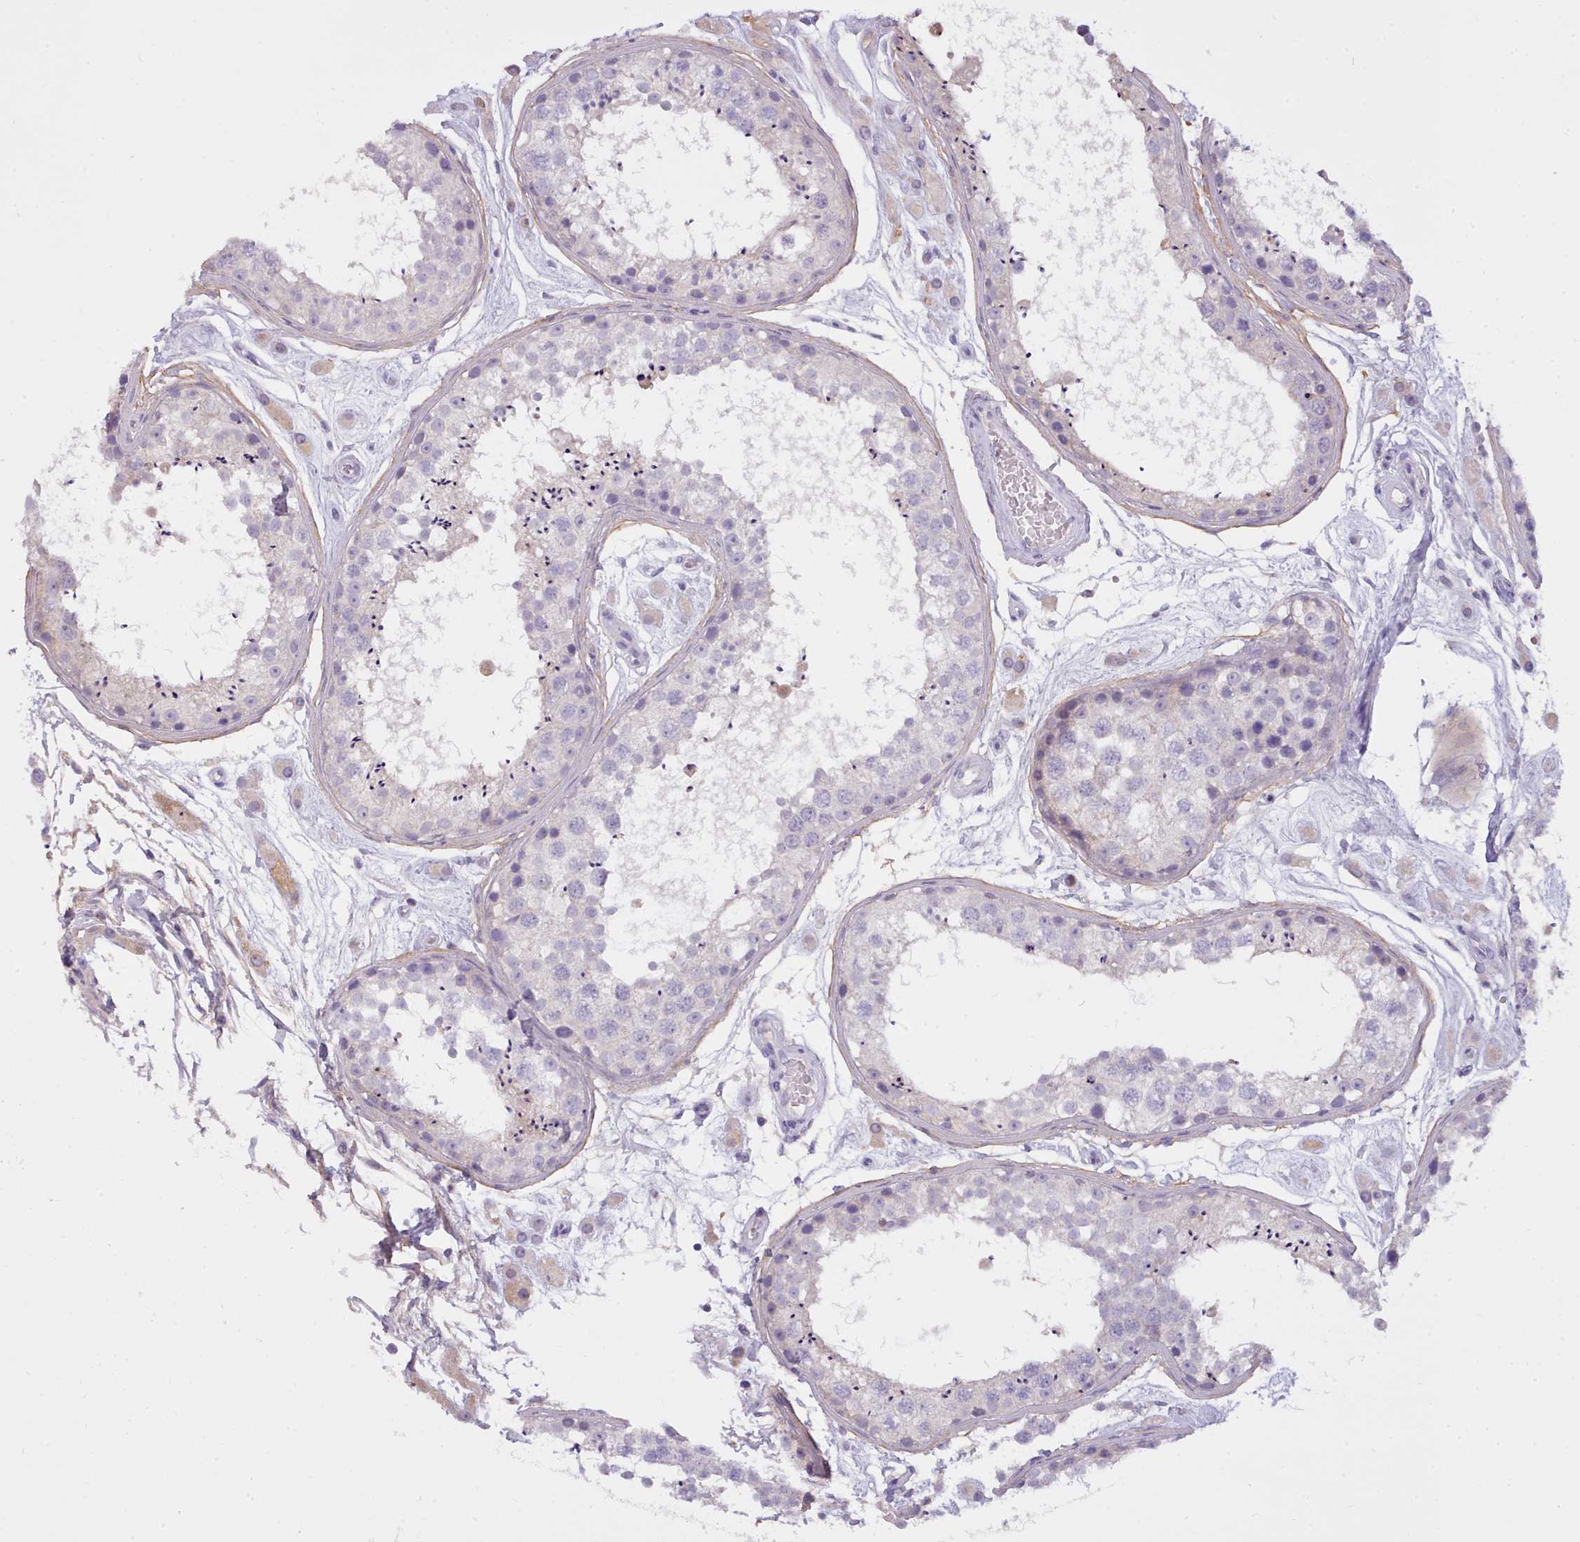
{"staining": {"intensity": "negative", "quantity": "none", "location": "none"}, "tissue": "testis", "cell_type": "Cells in seminiferous ducts", "image_type": "normal", "snomed": [{"axis": "morphology", "description": "Normal tissue, NOS"}, {"axis": "topography", "description": "Testis"}], "caption": "The immunohistochemistry micrograph has no significant staining in cells in seminiferous ducts of testis. The staining was performed using DAB (3,3'-diaminobenzidine) to visualize the protein expression in brown, while the nuclei were stained in blue with hematoxylin (Magnification: 20x).", "gene": "CYP2A13", "patient": {"sex": "male", "age": 25}}